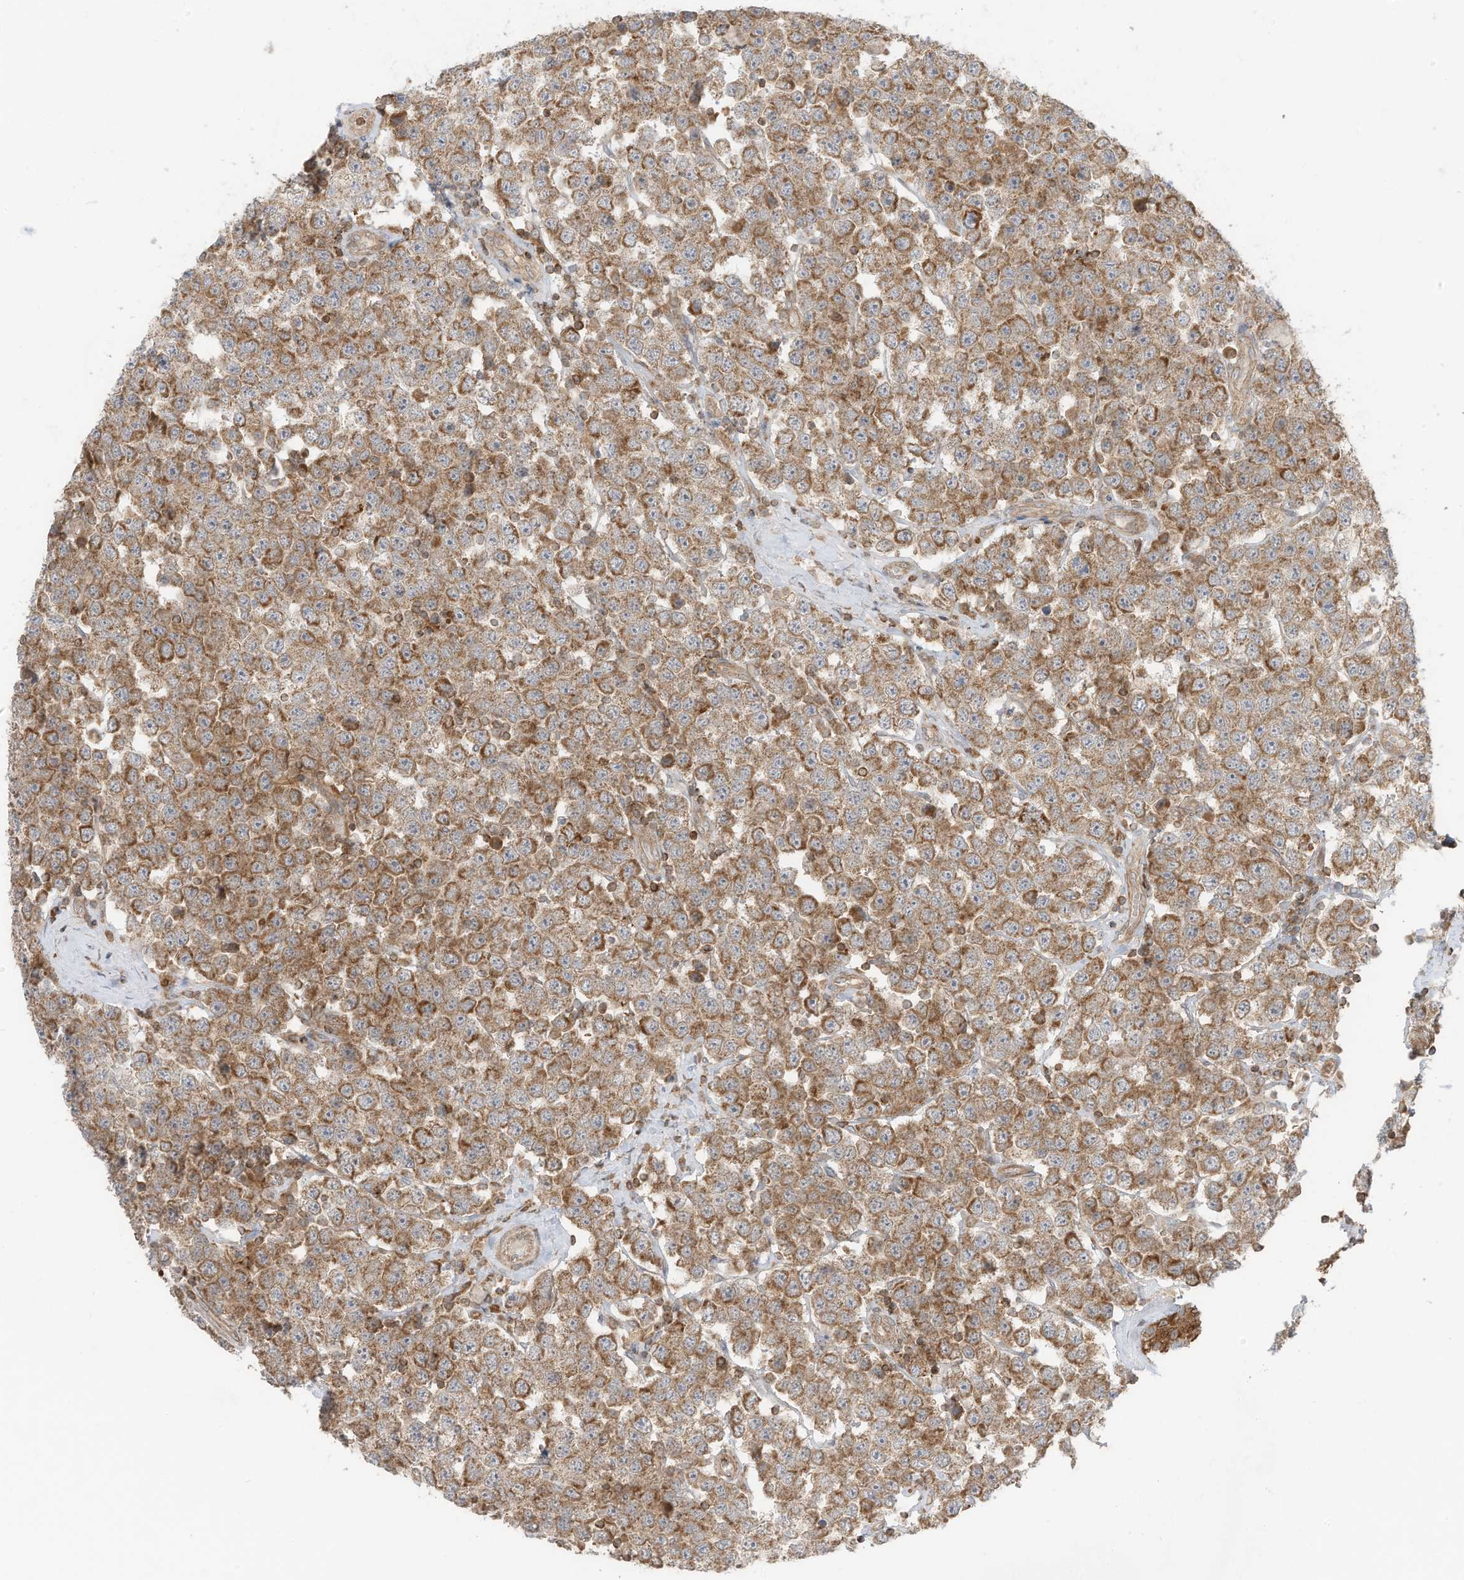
{"staining": {"intensity": "moderate", "quantity": ">75%", "location": "cytoplasmic/membranous"}, "tissue": "testis cancer", "cell_type": "Tumor cells", "image_type": "cancer", "snomed": [{"axis": "morphology", "description": "Seminoma, NOS"}, {"axis": "topography", "description": "Testis"}], "caption": "Immunohistochemical staining of testis cancer reveals medium levels of moderate cytoplasmic/membranous protein positivity in approximately >75% of tumor cells.", "gene": "SLC25A12", "patient": {"sex": "male", "age": 28}}